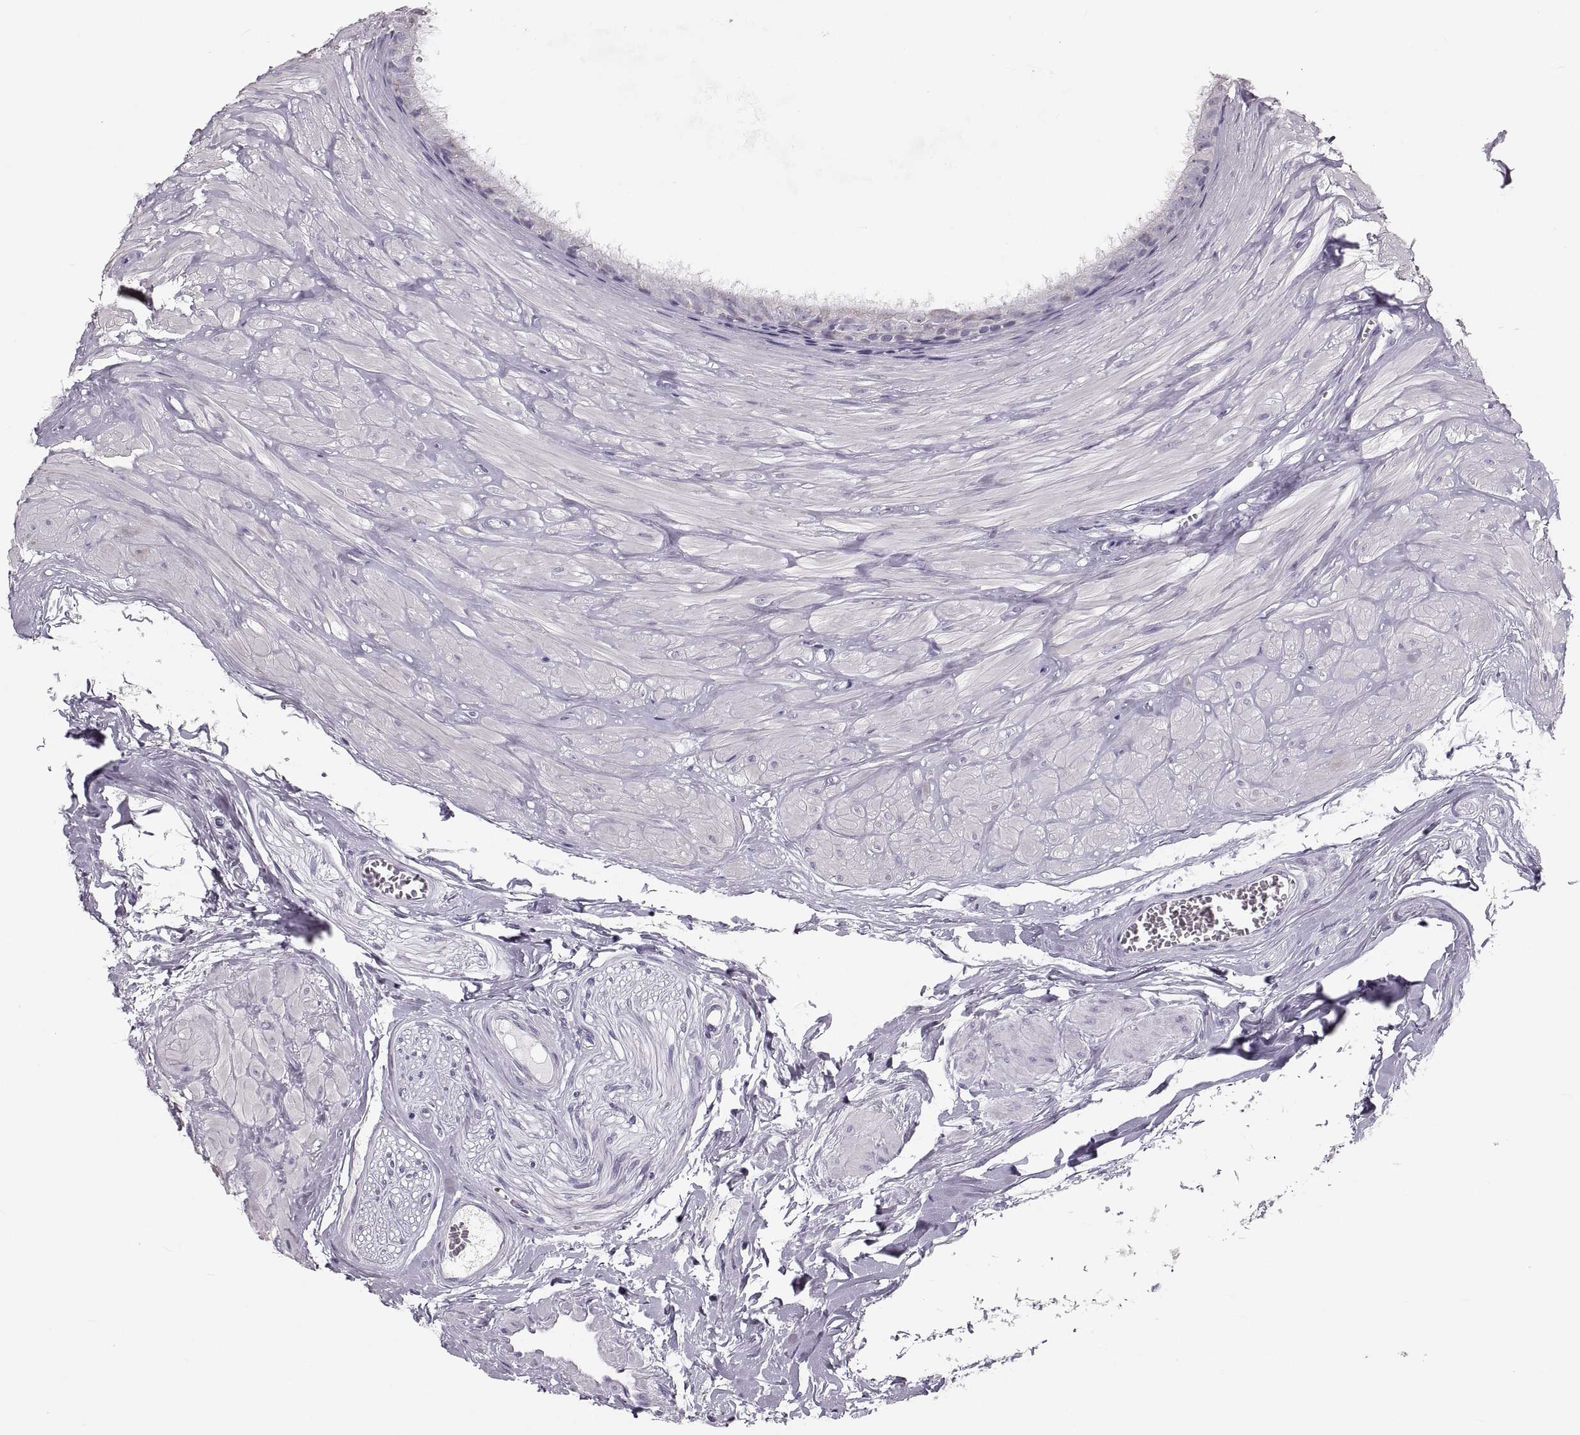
{"staining": {"intensity": "negative", "quantity": "none", "location": "none"}, "tissue": "epididymis", "cell_type": "Glandular cells", "image_type": "normal", "snomed": [{"axis": "morphology", "description": "Normal tissue, NOS"}, {"axis": "topography", "description": "Epididymis"}], "caption": "Immunohistochemistry of unremarkable epididymis reveals no positivity in glandular cells. The staining was performed using DAB to visualize the protein expression in brown, while the nuclei were stained in blue with hematoxylin (Magnification: 20x).", "gene": "RUNDC3A", "patient": {"sex": "male", "age": 37}}